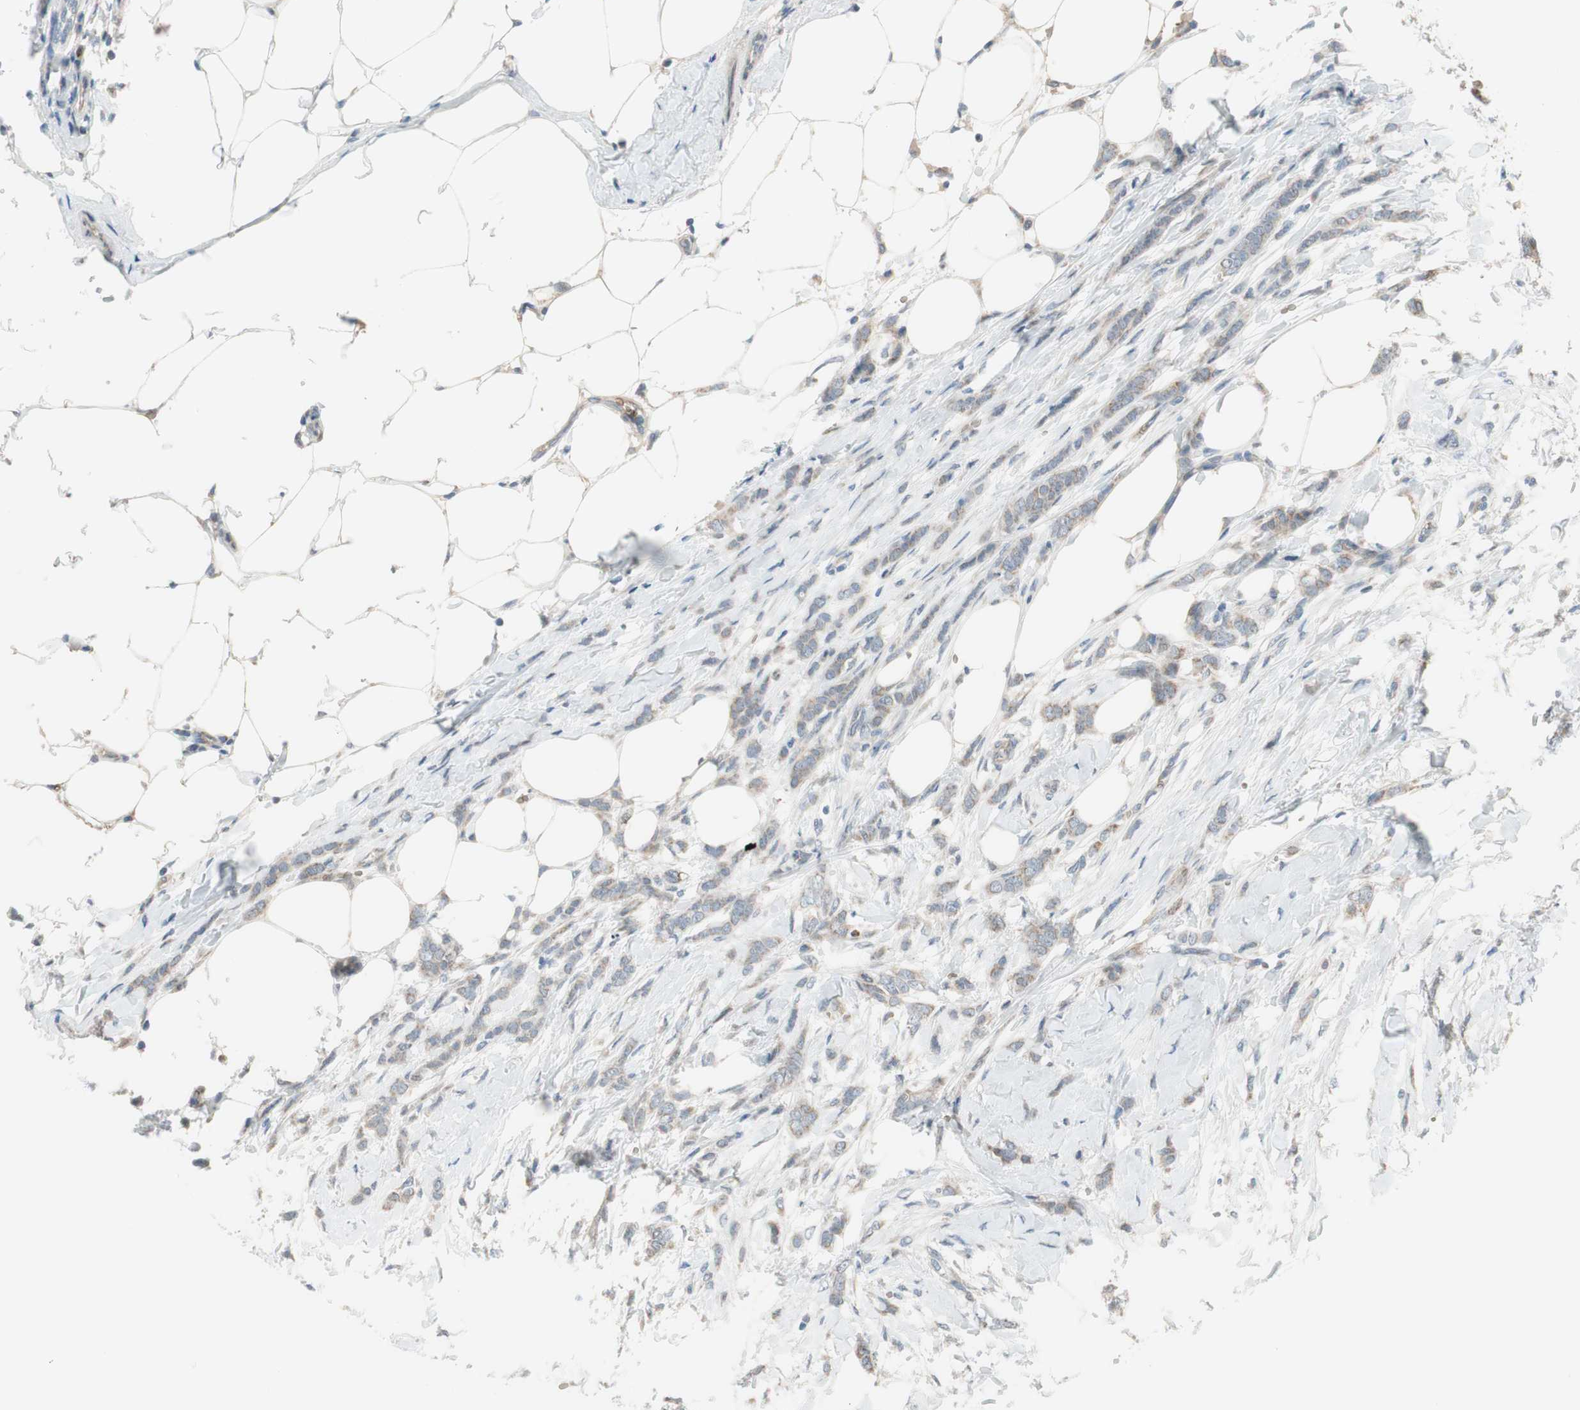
{"staining": {"intensity": "weak", "quantity": ">75%", "location": "cytoplasmic/membranous"}, "tissue": "breast cancer", "cell_type": "Tumor cells", "image_type": "cancer", "snomed": [{"axis": "morphology", "description": "Lobular carcinoma, in situ"}, {"axis": "morphology", "description": "Lobular carcinoma"}, {"axis": "topography", "description": "Breast"}], "caption": "An IHC photomicrograph of neoplastic tissue is shown. Protein staining in brown shows weak cytoplasmic/membranous positivity in breast cancer (lobular carcinoma in situ) within tumor cells. The staining was performed using DAB to visualize the protein expression in brown, while the nuclei were stained in blue with hematoxylin (Magnification: 20x).", "gene": "GYPC", "patient": {"sex": "female", "age": 41}}